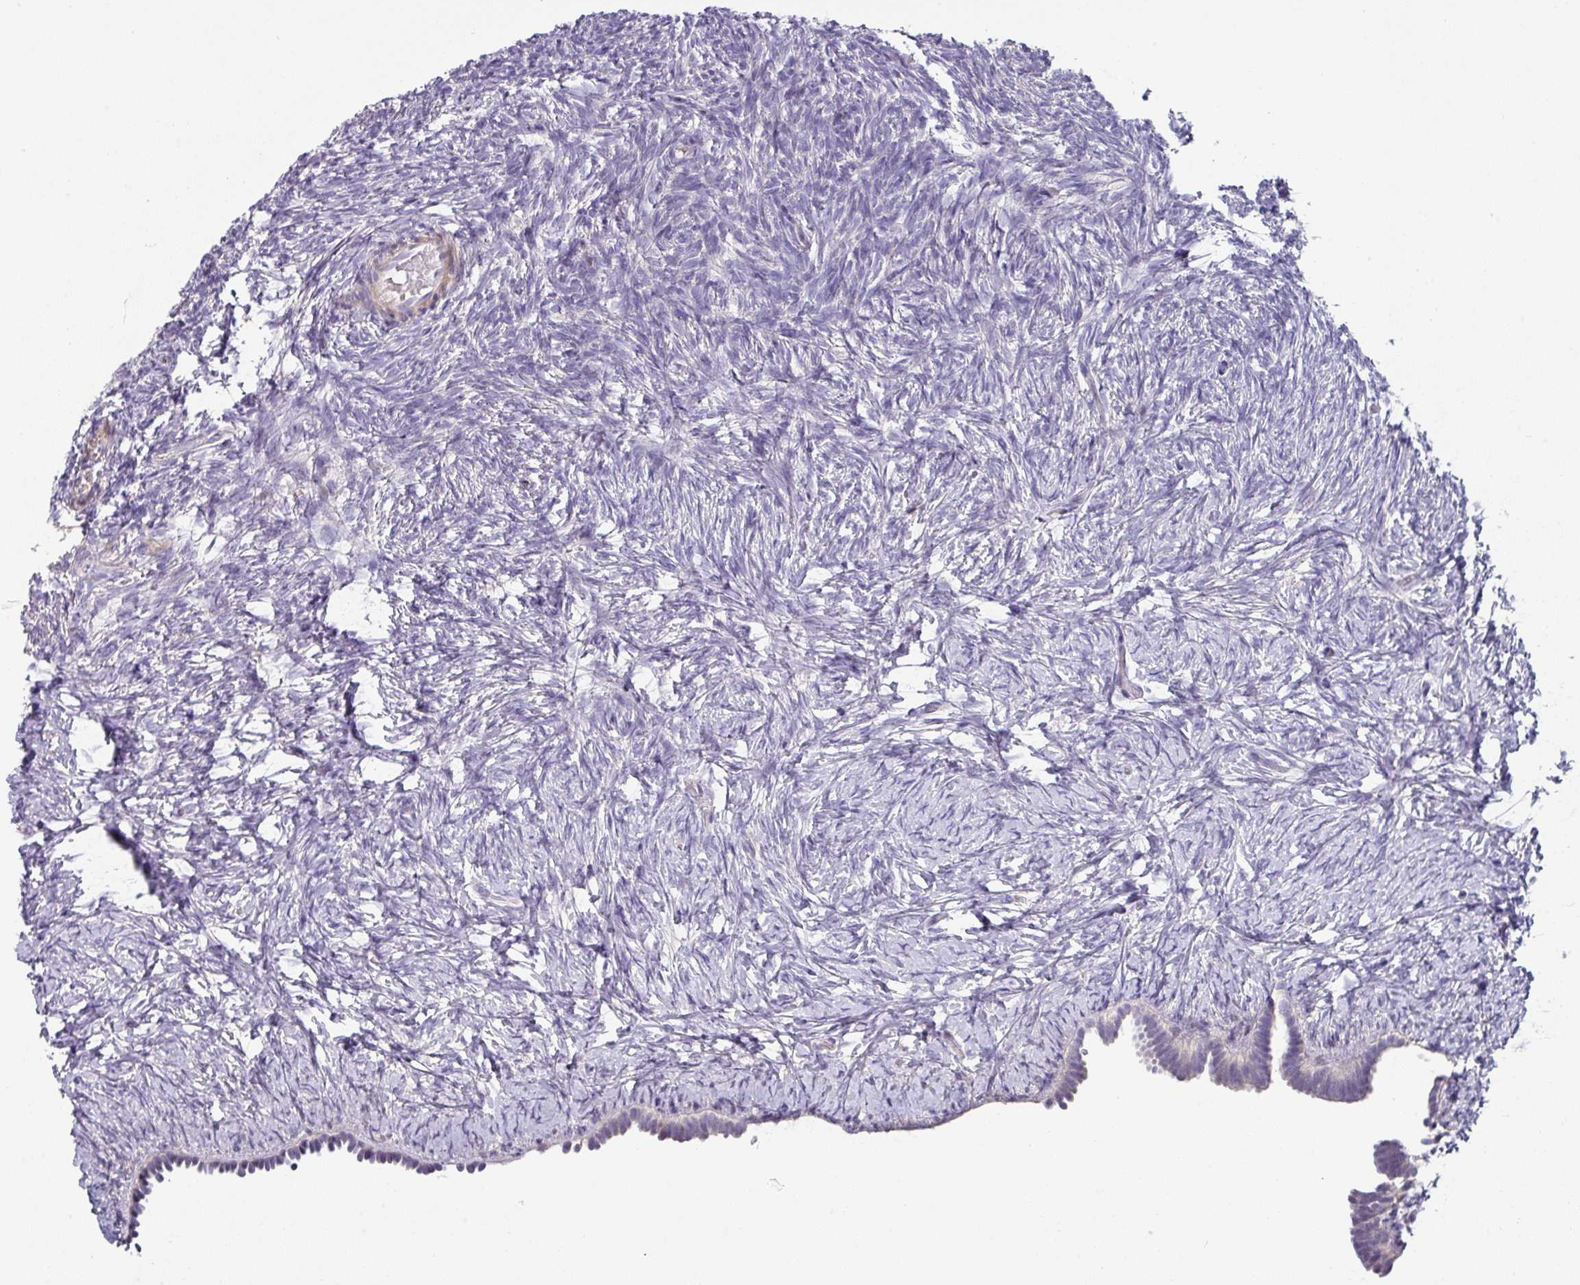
{"staining": {"intensity": "negative", "quantity": "none", "location": "none"}, "tissue": "ovary", "cell_type": "Ovarian stroma cells", "image_type": "normal", "snomed": [{"axis": "morphology", "description": "Normal tissue, NOS"}, {"axis": "topography", "description": "Ovary"}], "caption": "High power microscopy image of an immunohistochemistry image of benign ovary, revealing no significant staining in ovarian stroma cells. (Brightfield microscopy of DAB (3,3'-diaminobenzidine) IHC at high magnification).", "gene": "KLHL3", "patient": {"sex": "female", "age": 39}}